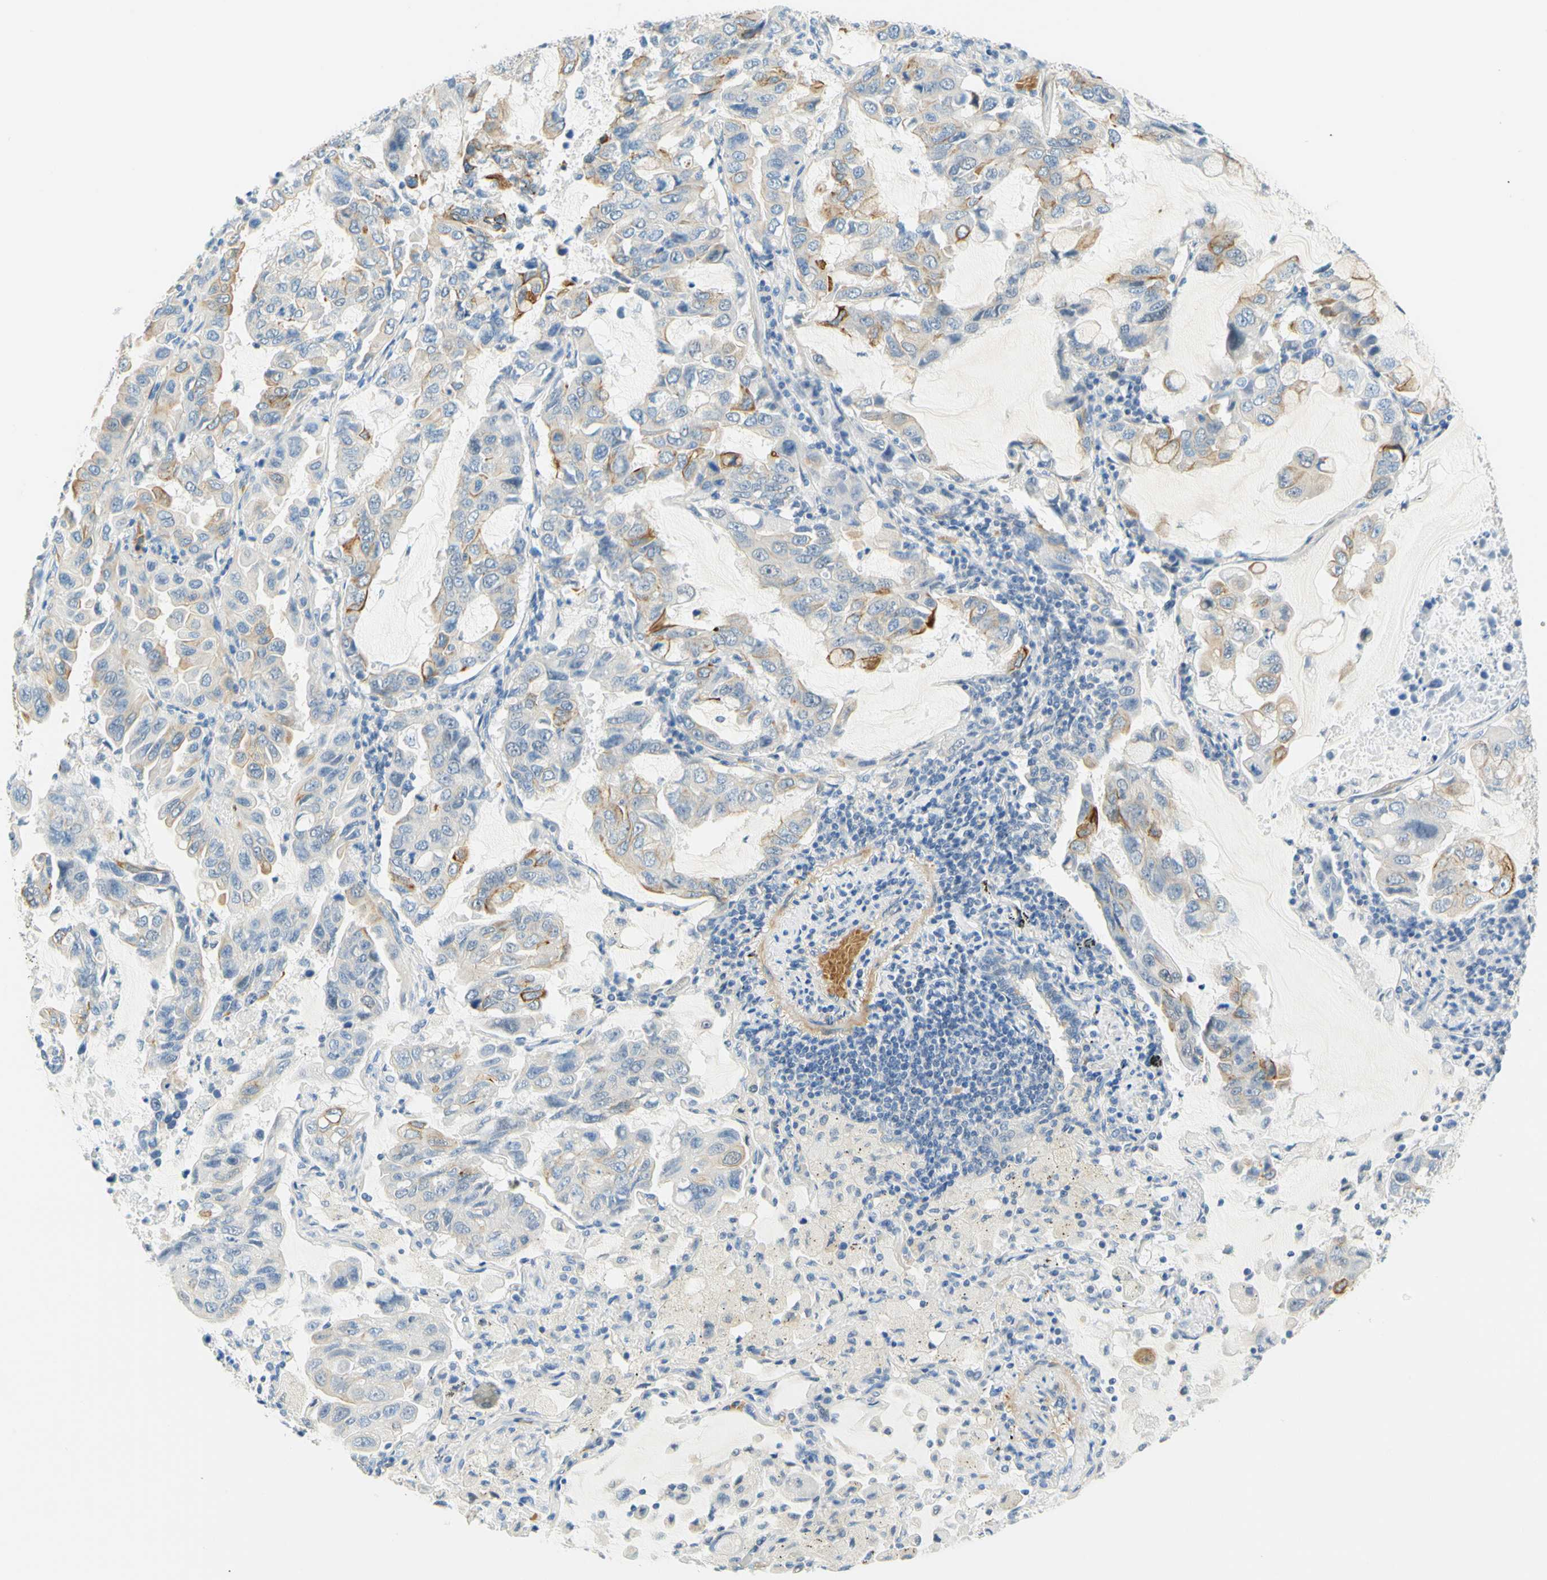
{"staining": {"intensity": "moderate", "quantity": "<25%", "location": "cytoplasmic/membranous"}, "tissue": "lung cancer", "cell_type": "Tumor cells", "image_type": "cancer", "snomed": [{"axis": "morphology", "description": "Adenocarcinoma, NOS"}, {"axis": "topography", "description": "Lung"}], "caption": "A brown stain labels moderate cytoplasmic/membranous expression of a protein in human lung adenocarcinoma tumor cells. (Brightfield microscopy of DAB IHC at high magnification).", "gene": "ENTREP2", "patient": {"sex": "male", "age": 64}}